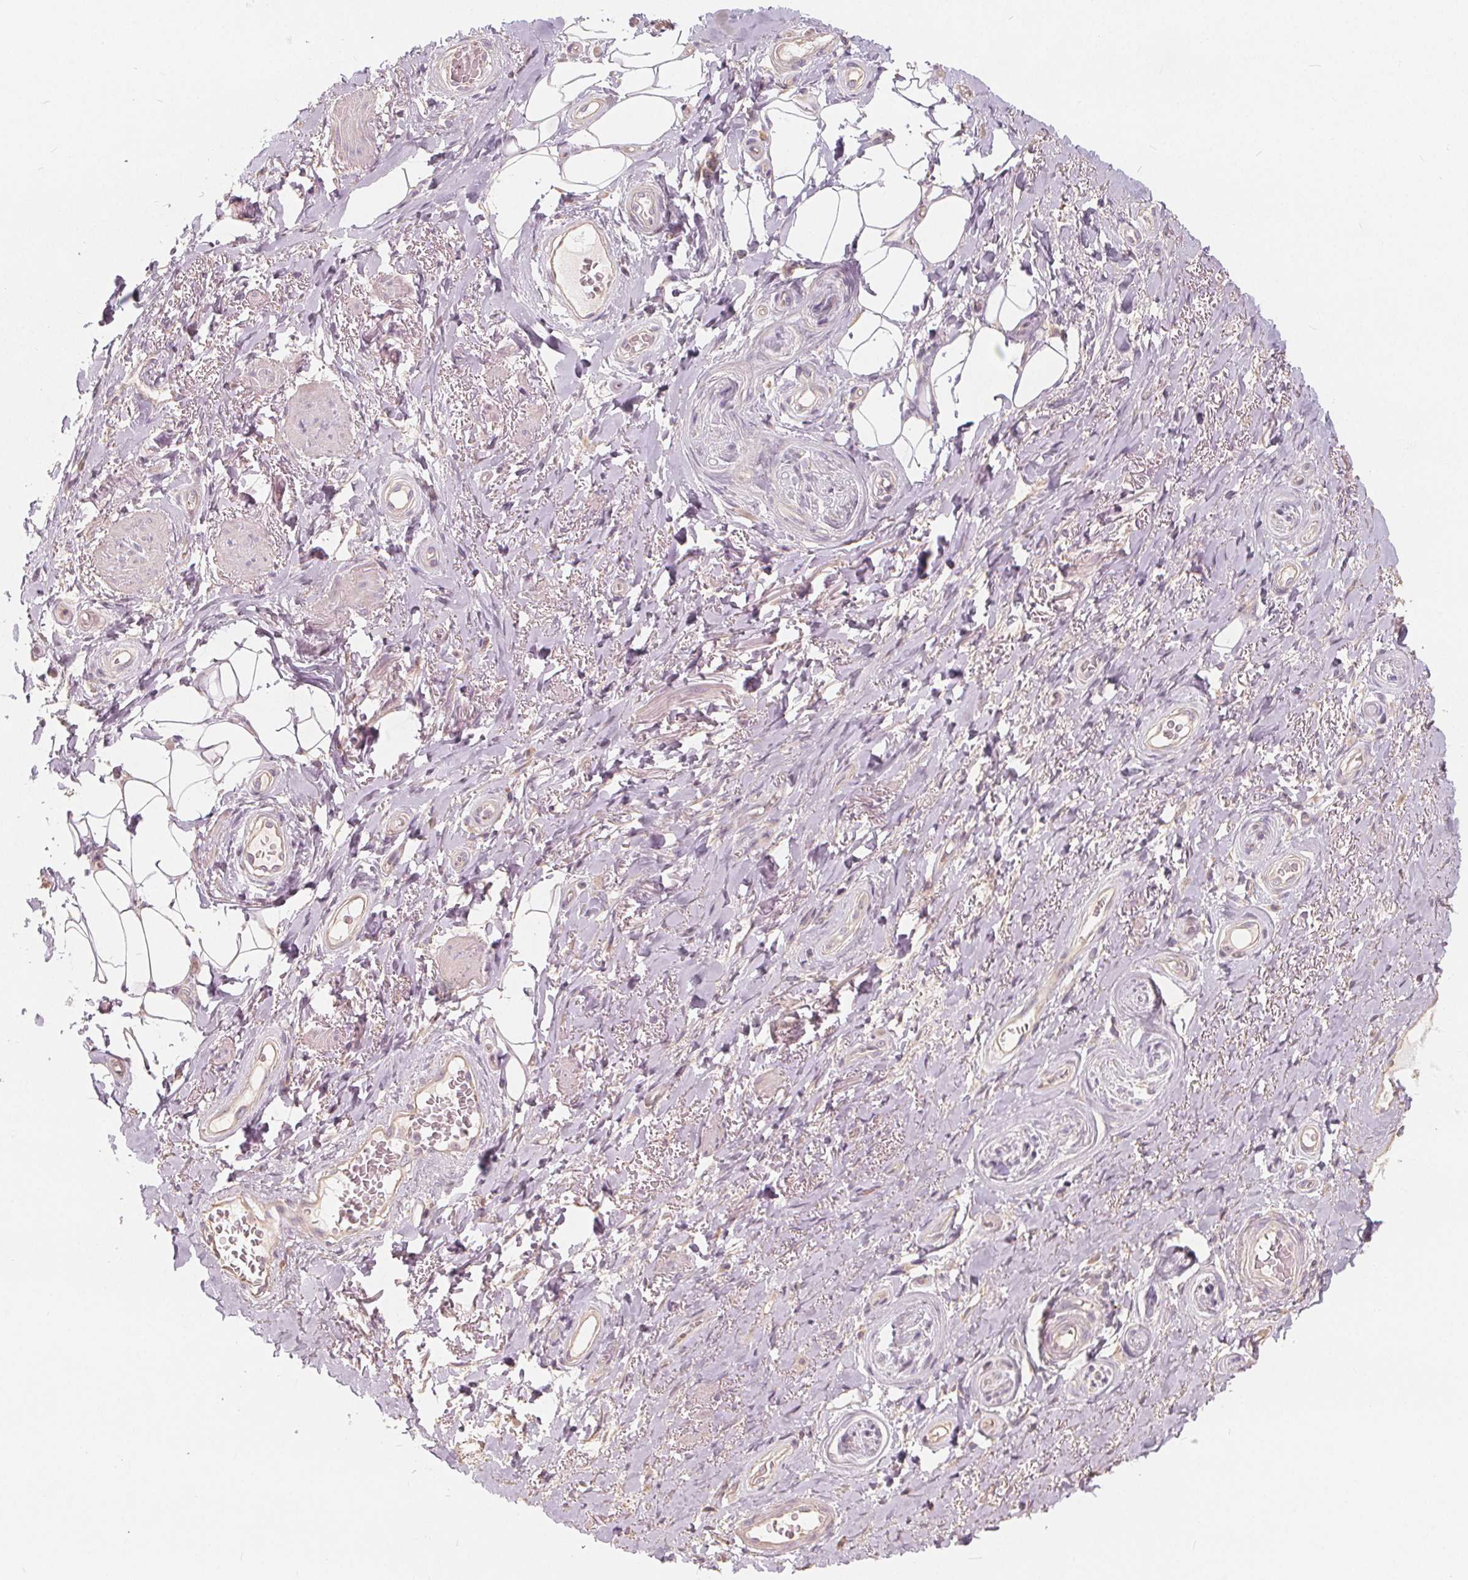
{"staining": {"intensity": "negative", "quantity": "none", "location": "none"}, "tissue": "adipose tissue", "cell_type": "Adipocytes", "image_type": "normal", "snomed": [{"axis": "morphology", "description": "Normal tissue, NOS"}, {"axis": "topography", "description": "Anal"}, {"axis": "topography", "description": "Peripheral nerve tissue"}], "caption": "Image shows no significant protein staining in adipocytes of normal adipose tissue.", "gene": "DRC3", "patient": {"sex": "male", "age": 53}}